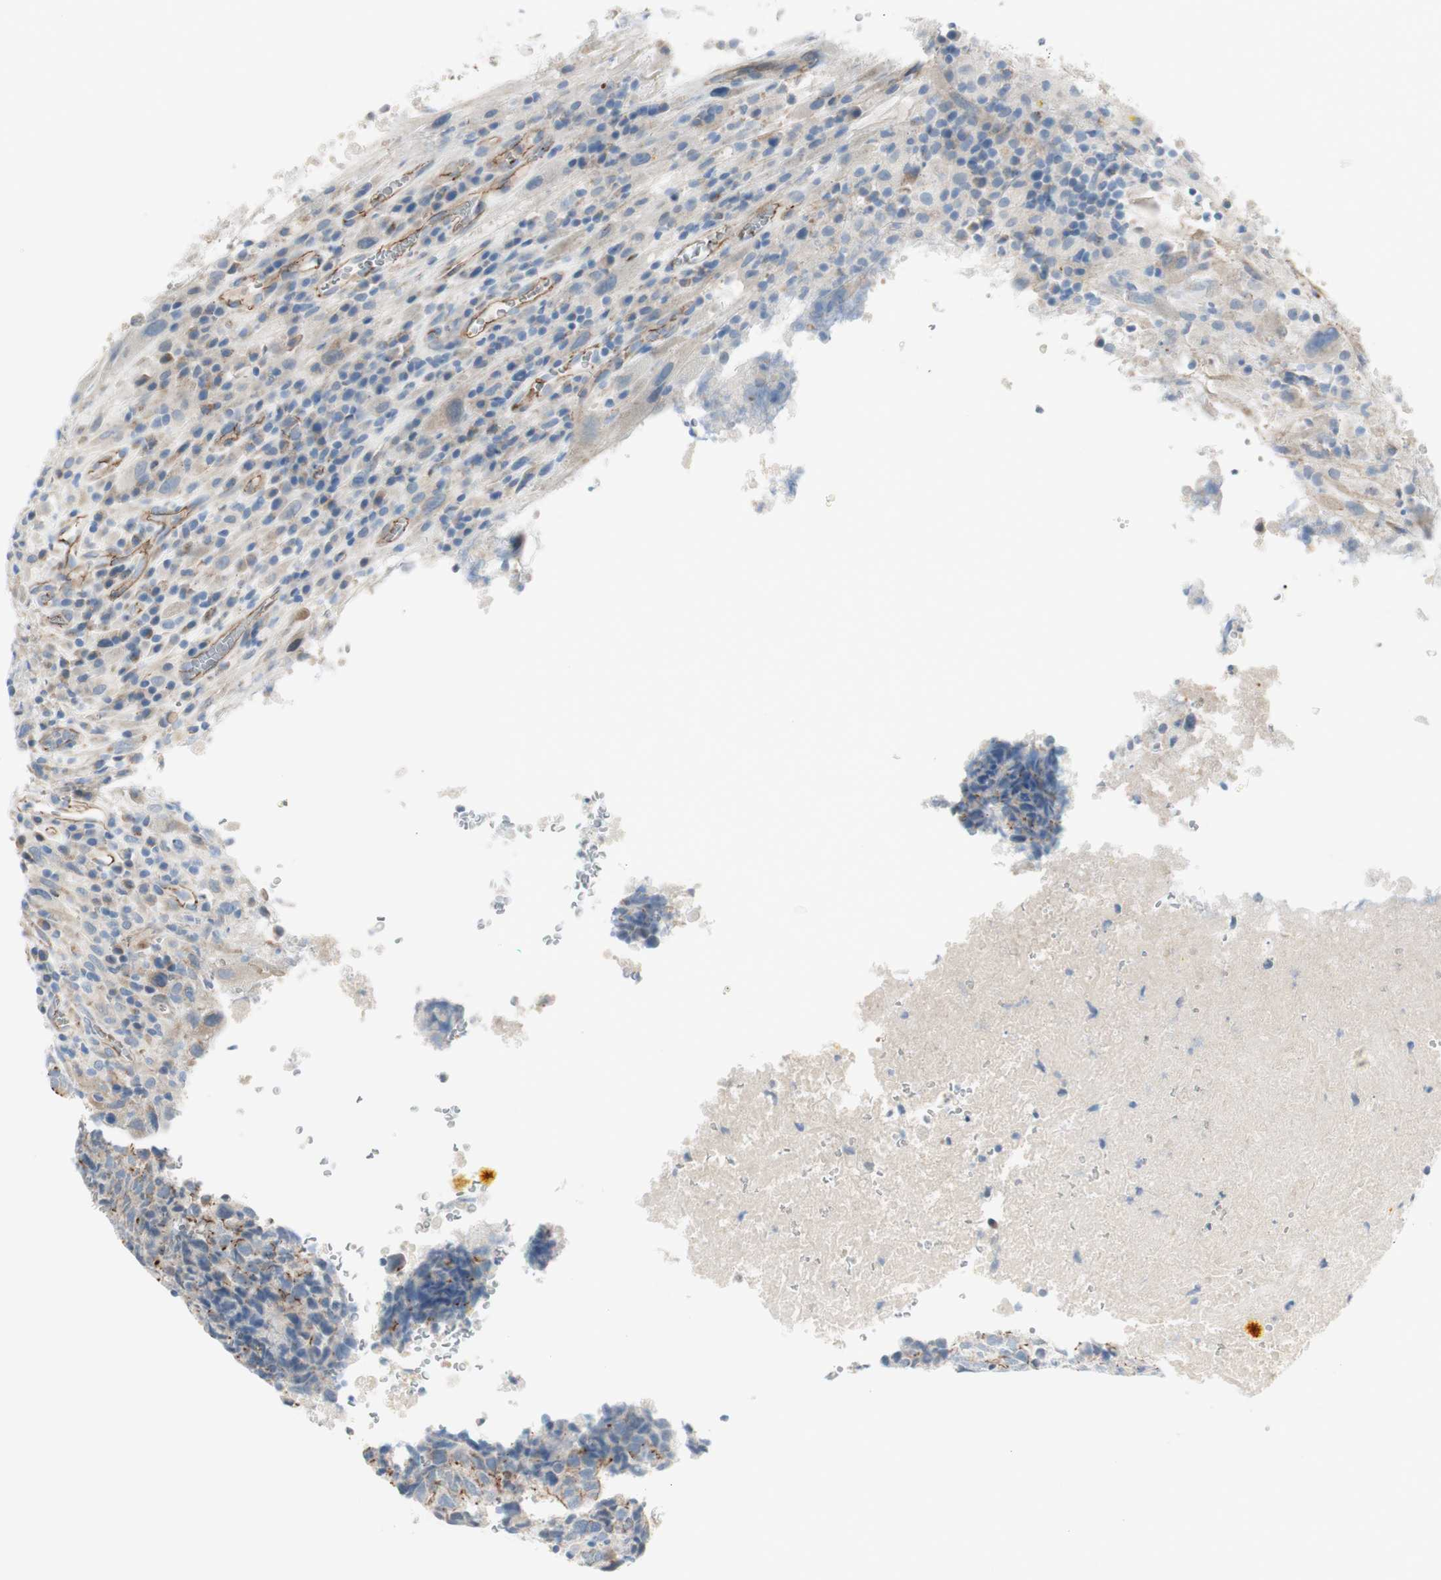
{"staining": {"intensity": "weak", "quantity": "25%-75%", "location": "cytoplasmic/membranous"}, "tissue": "testis cancer", "cell_type": "Tumor cells", "image_type": "cancer", "snomed": [{"axis": "morphology", "description": "Necrosis, NOS"}, {"axis": "morphology", "description": "Carcinoma, Embryonal, NOS"}, {"axis": "topography", "description": "Testis"}], "caption": "A brown stain shows weak cytoplasmic/membranous expression of a protein in human embryonal carcinoma (testis) tumor cells.", "gene": "TJP1", "patient": {"sex": "male", "age": 19}}